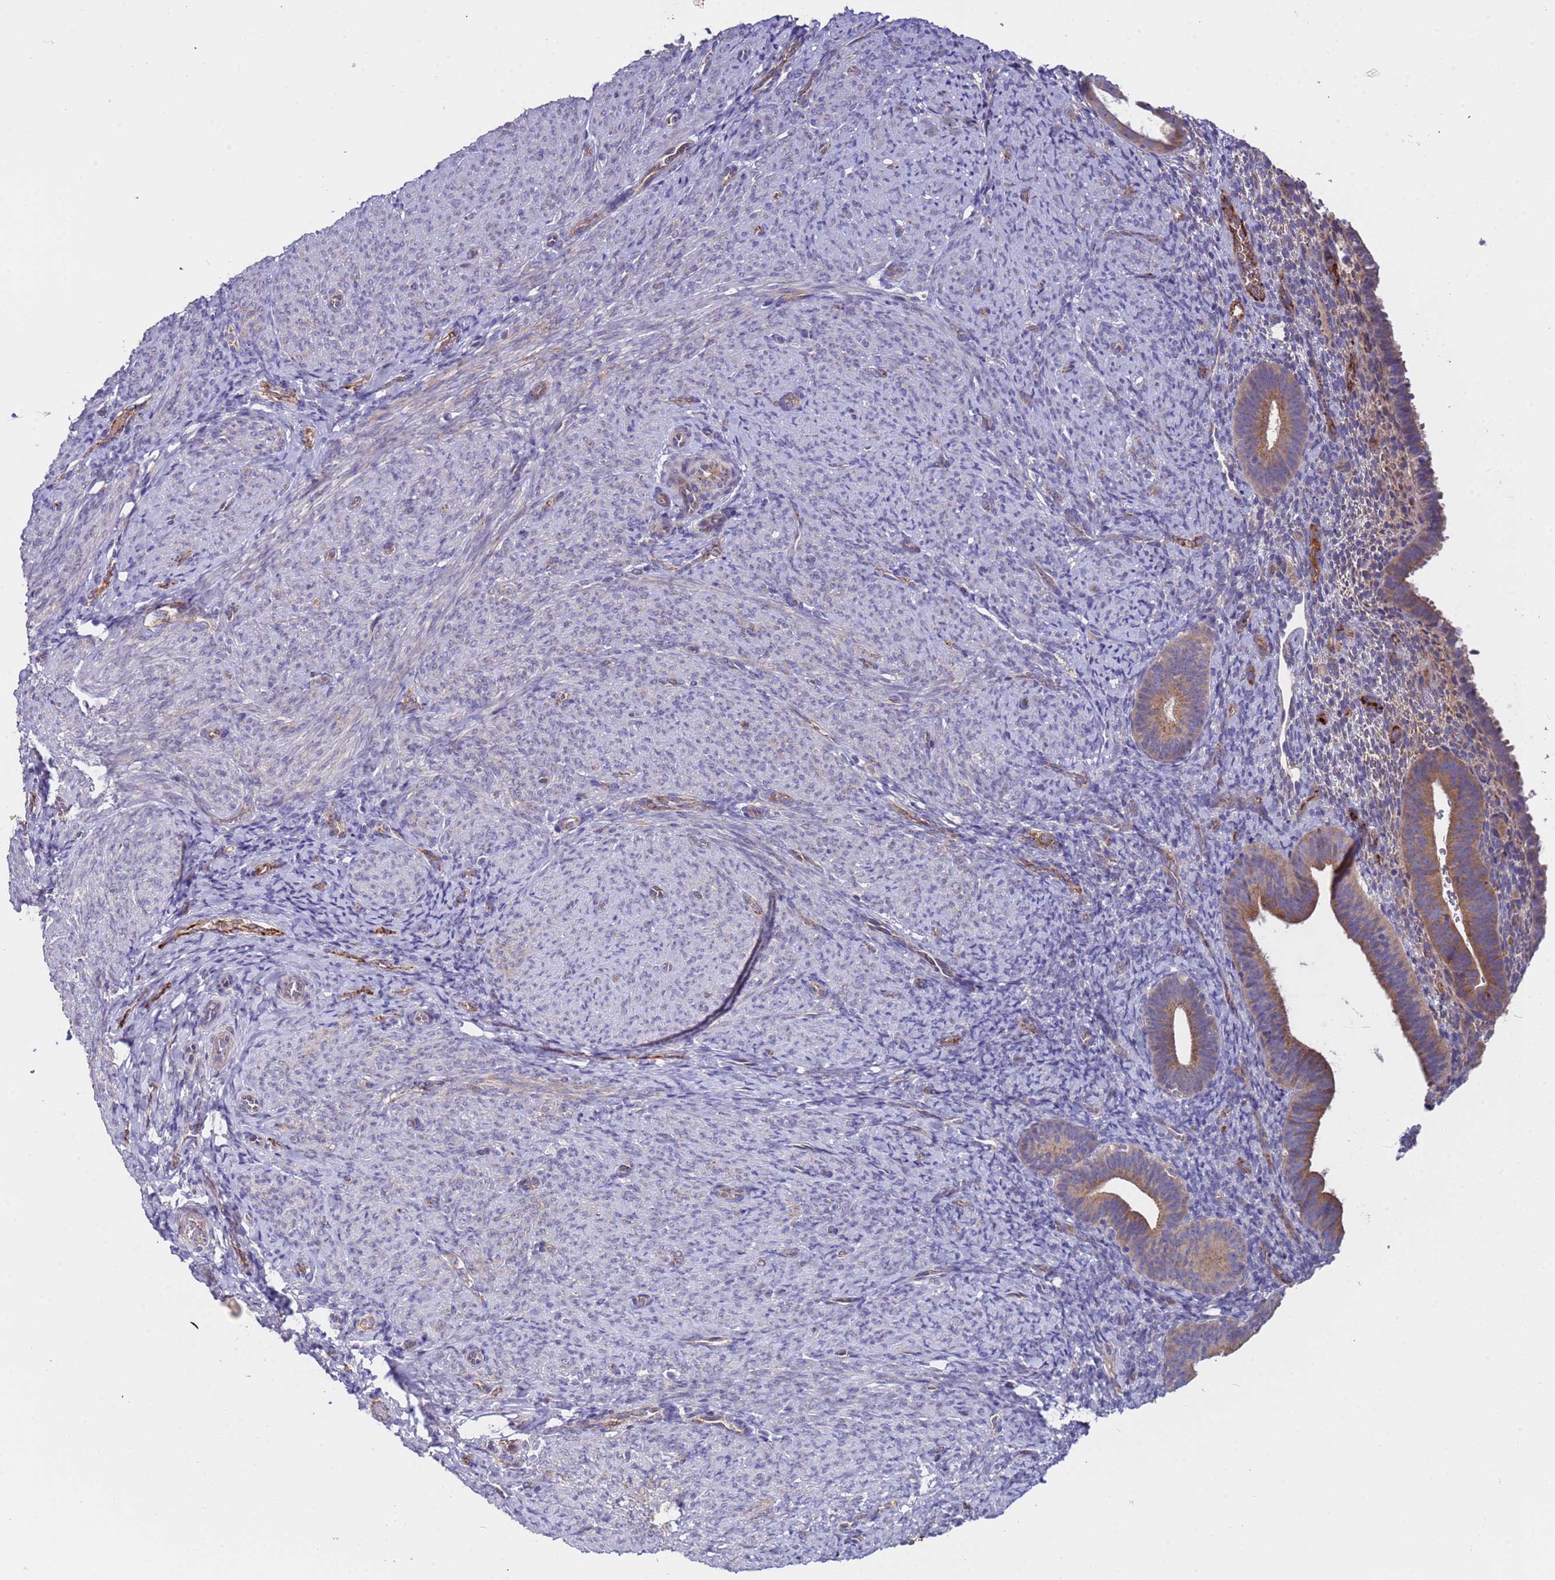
{"staining": {"intensity": "weak", "quantity": "<25%", "location": "cytoplasmic/membranous"}, "tissue": "endometrium", "cell_type": "Cells in endometrial stroma", "image_type": "normal", "snomed": [{"axis": "morphology", "description": "Normal tissue, NOS"}, {"axis": "topography", "description": "Endometrium"}], "caption": "The immunohistochemistry (IHC) image has no significant positivity in cells in endometrial stroma of endometrium.", "gene": "ZNF248", "patient": {"sex": "female", "age": 65}}